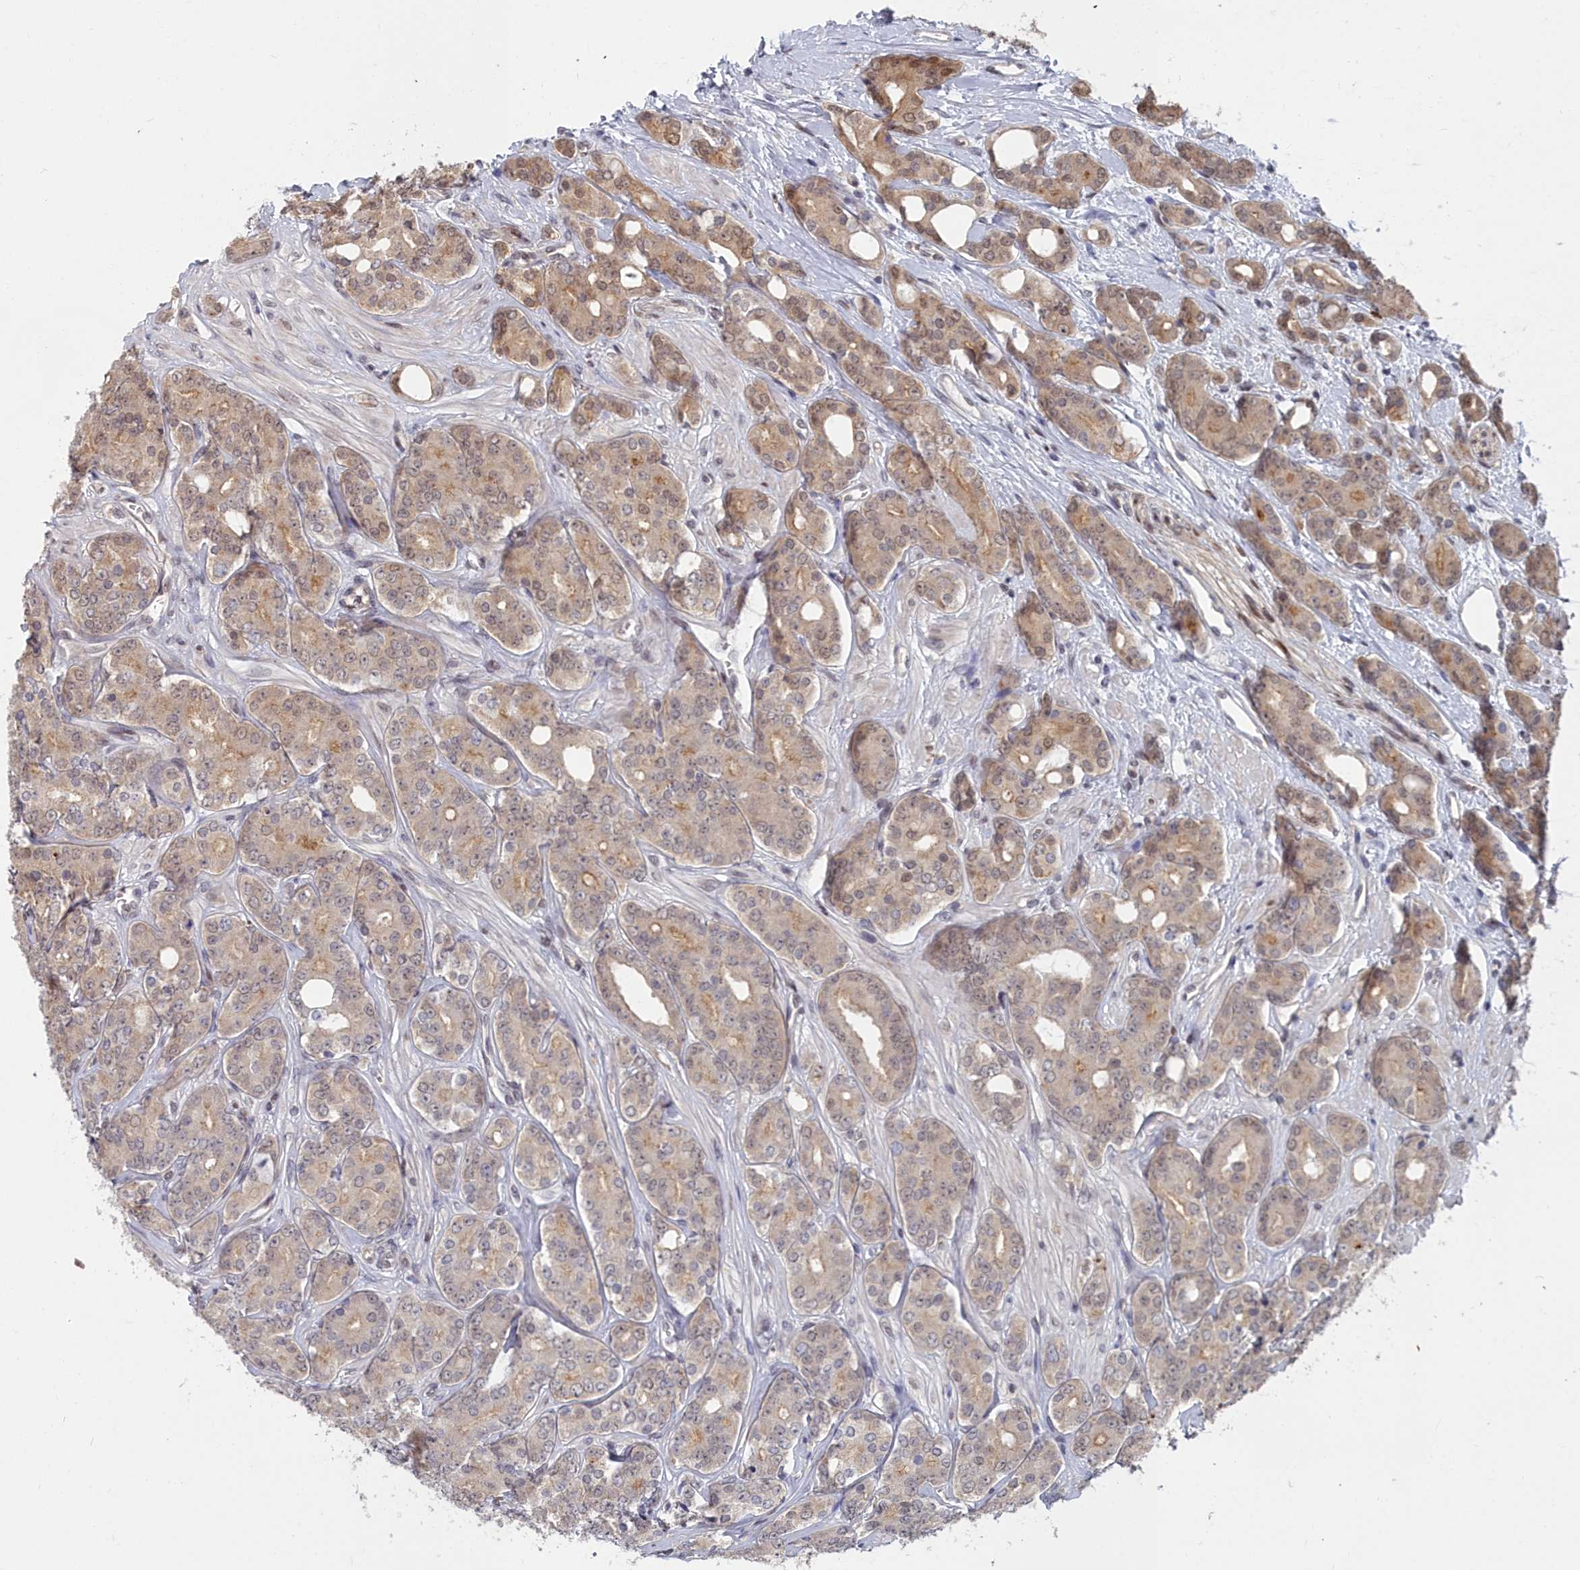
{"staining": {"intensity": "weak", "quantity": "<25%", "location": "cytoplasmic/membranous,nuclear"}, "tissue": "prostate cancer", "cell_type": "Tumor cells", "image_type": "cancer", "snomed": [{"axis": "morphology", "description": "Adenocarcinoma, High grade"}, {"axis": "topography", "description": "Prostate"}], "caption": "Immunohistochemistry of adenocarcinoma (high-grade) (prostate) displays no expression in tumor cells.", "gene": "RPS27A", "patient": {"sex": "male", "age": 62}}